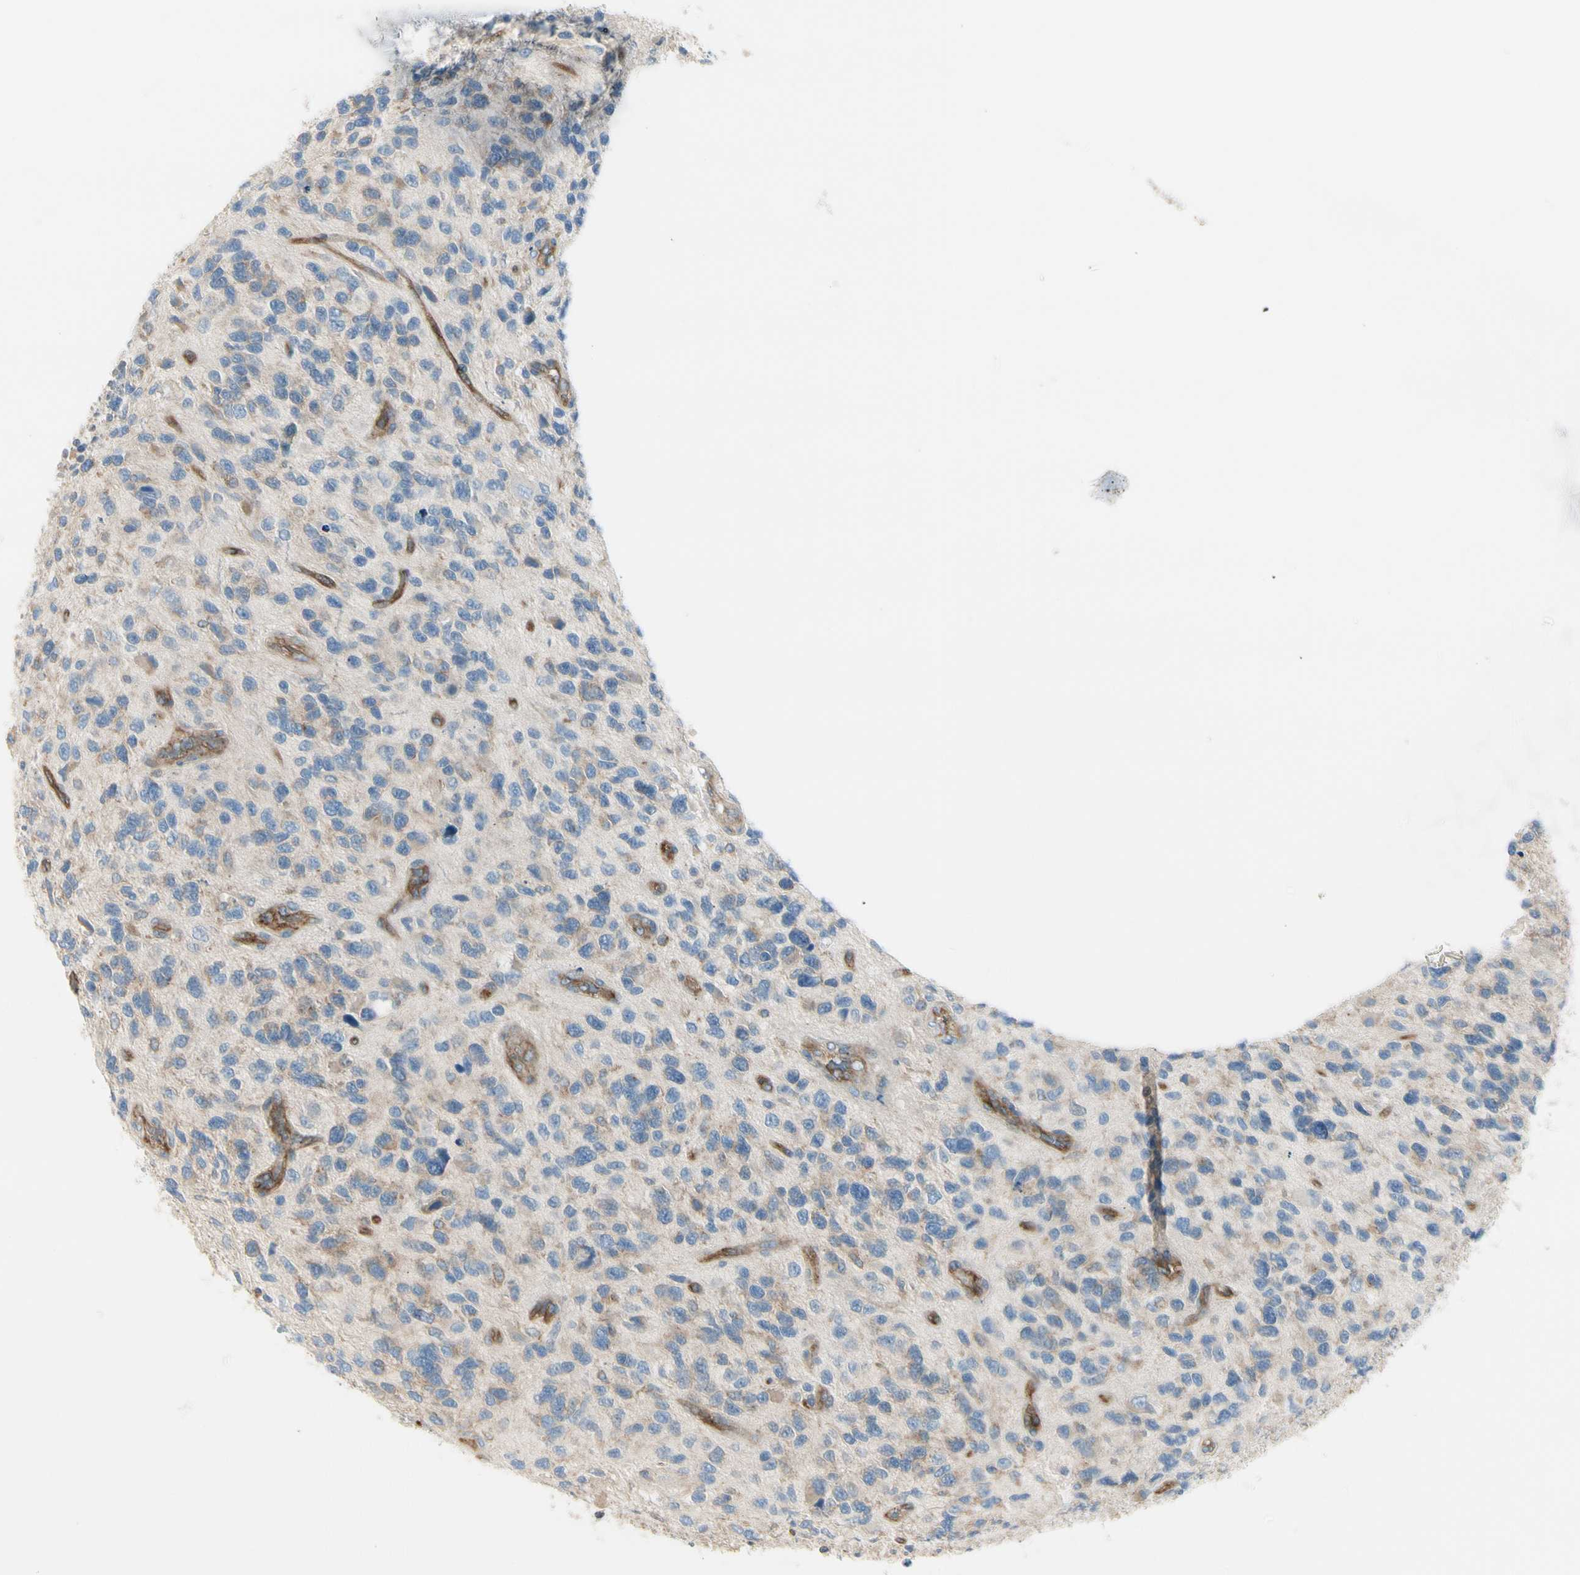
{"staining": {"intensity": "negative", "quantity": "none", "location": "none"}, "tissue": "glioma", "cell_type": "Tumor cells", "image_type": "cancer", "snomed": [{"axis": "morphology", "description": "Glioma, malignant, High grade"}, {"axis": "topography", "description": "Brain"}], "caption": "The IHC image has no significant staining in tumor cells of high-grade glioma (malignant) tissue. (DAB immunohistochemistry (IHC) with hematoxylin counter stain).", "gene": "AGFG1", "patient": {"sex": "female", "age": 58}}